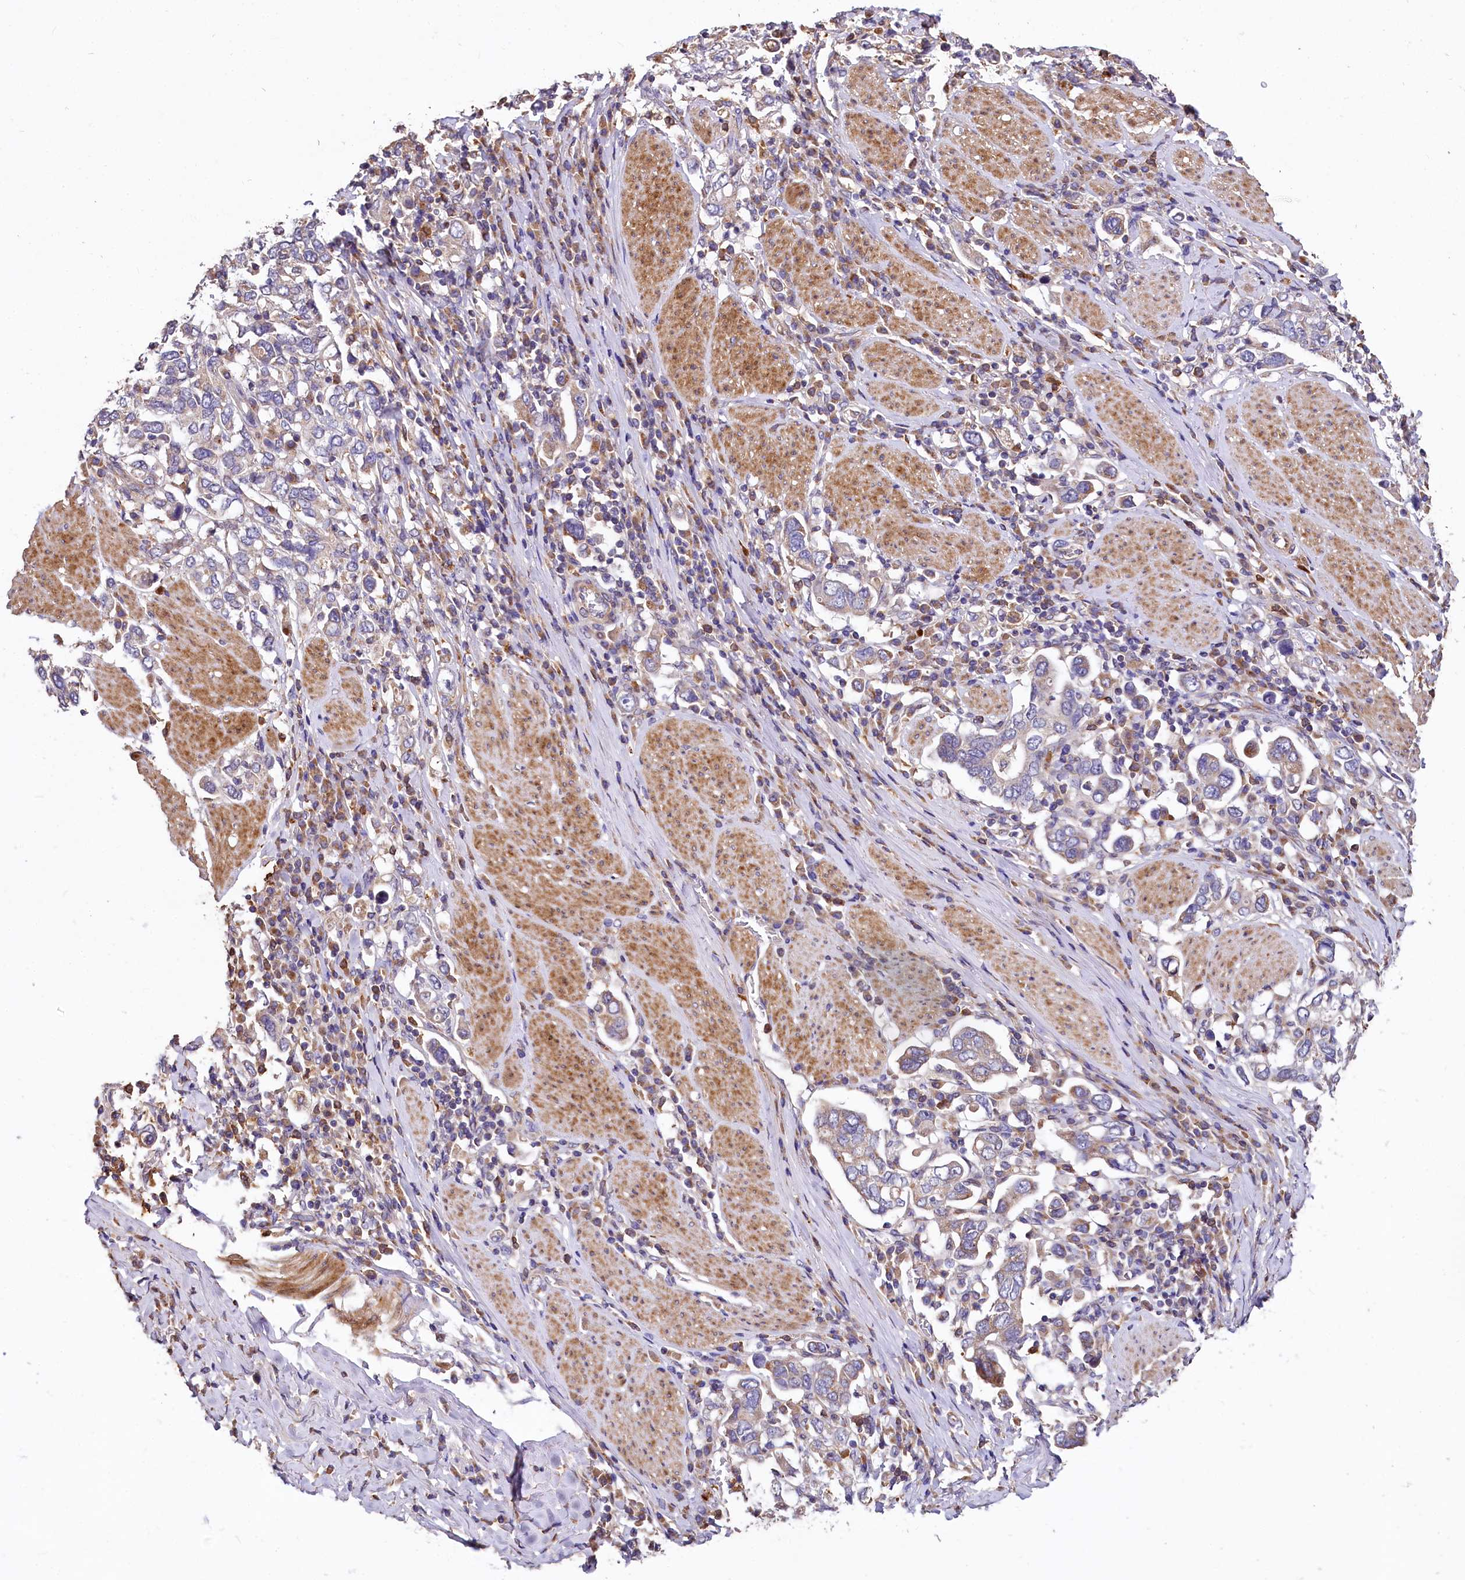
{"staining": {"intensity": "weak", "quantity": "<25%", "location": "cytoplasmic/membranous"}, "tissue": "stomach cancer", "cell_type": "Tumor cells", "image_type": "cancer", "snomed": [{"axis": "morphology", "description": "Adenocarcinoma, NOS"}, {"axis": "topography", "description": "Stomach, upper"}], "caption": "This is an immunohistochemistry photomicrograph of human stomach cancer (adenocarcinoma). There is no expression in tumor cells.", "gene": "SPRYD3", "patient": {"sex": "male", "age": 62}}